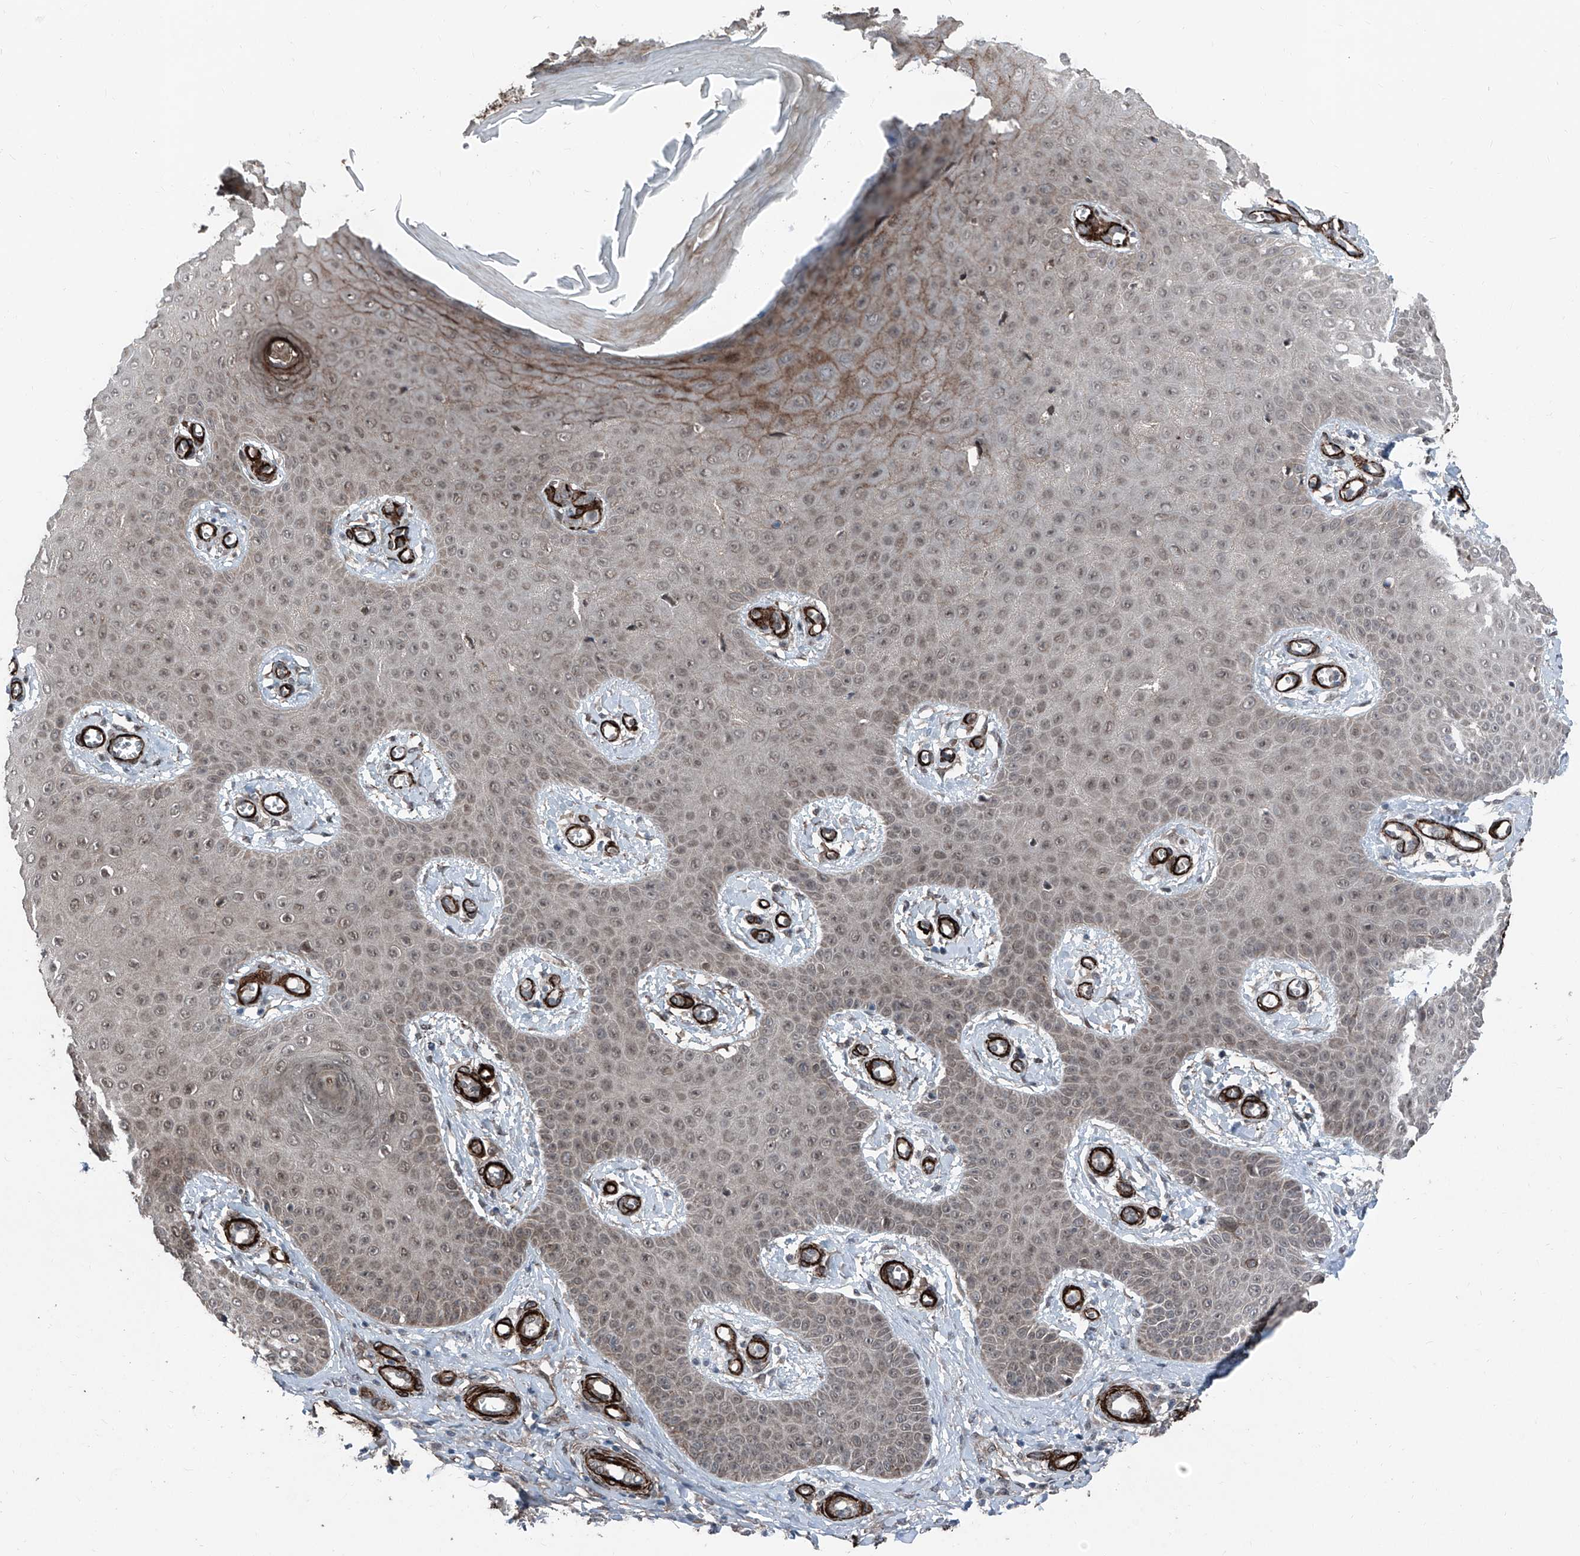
{"staining": {"intensity": "weak", "quantity": "25%-75%", "location": "nuclear"}, "tissue": "skin cancer", "cell_type": "Tumor cells", "image_type": "cancer", "snomed": [{"axis": "morphology", "description": "Squamous cell carcinoma, NOS"}, {"axis": "topography", "description": "Skin"}], "caption": "Weak nuclear protein expression is present in about 25%-75% of tumor cells in squamous cell carcinoma (skin).", "gene": "COA7", "patient": {"sex": "male", "age": 74}}